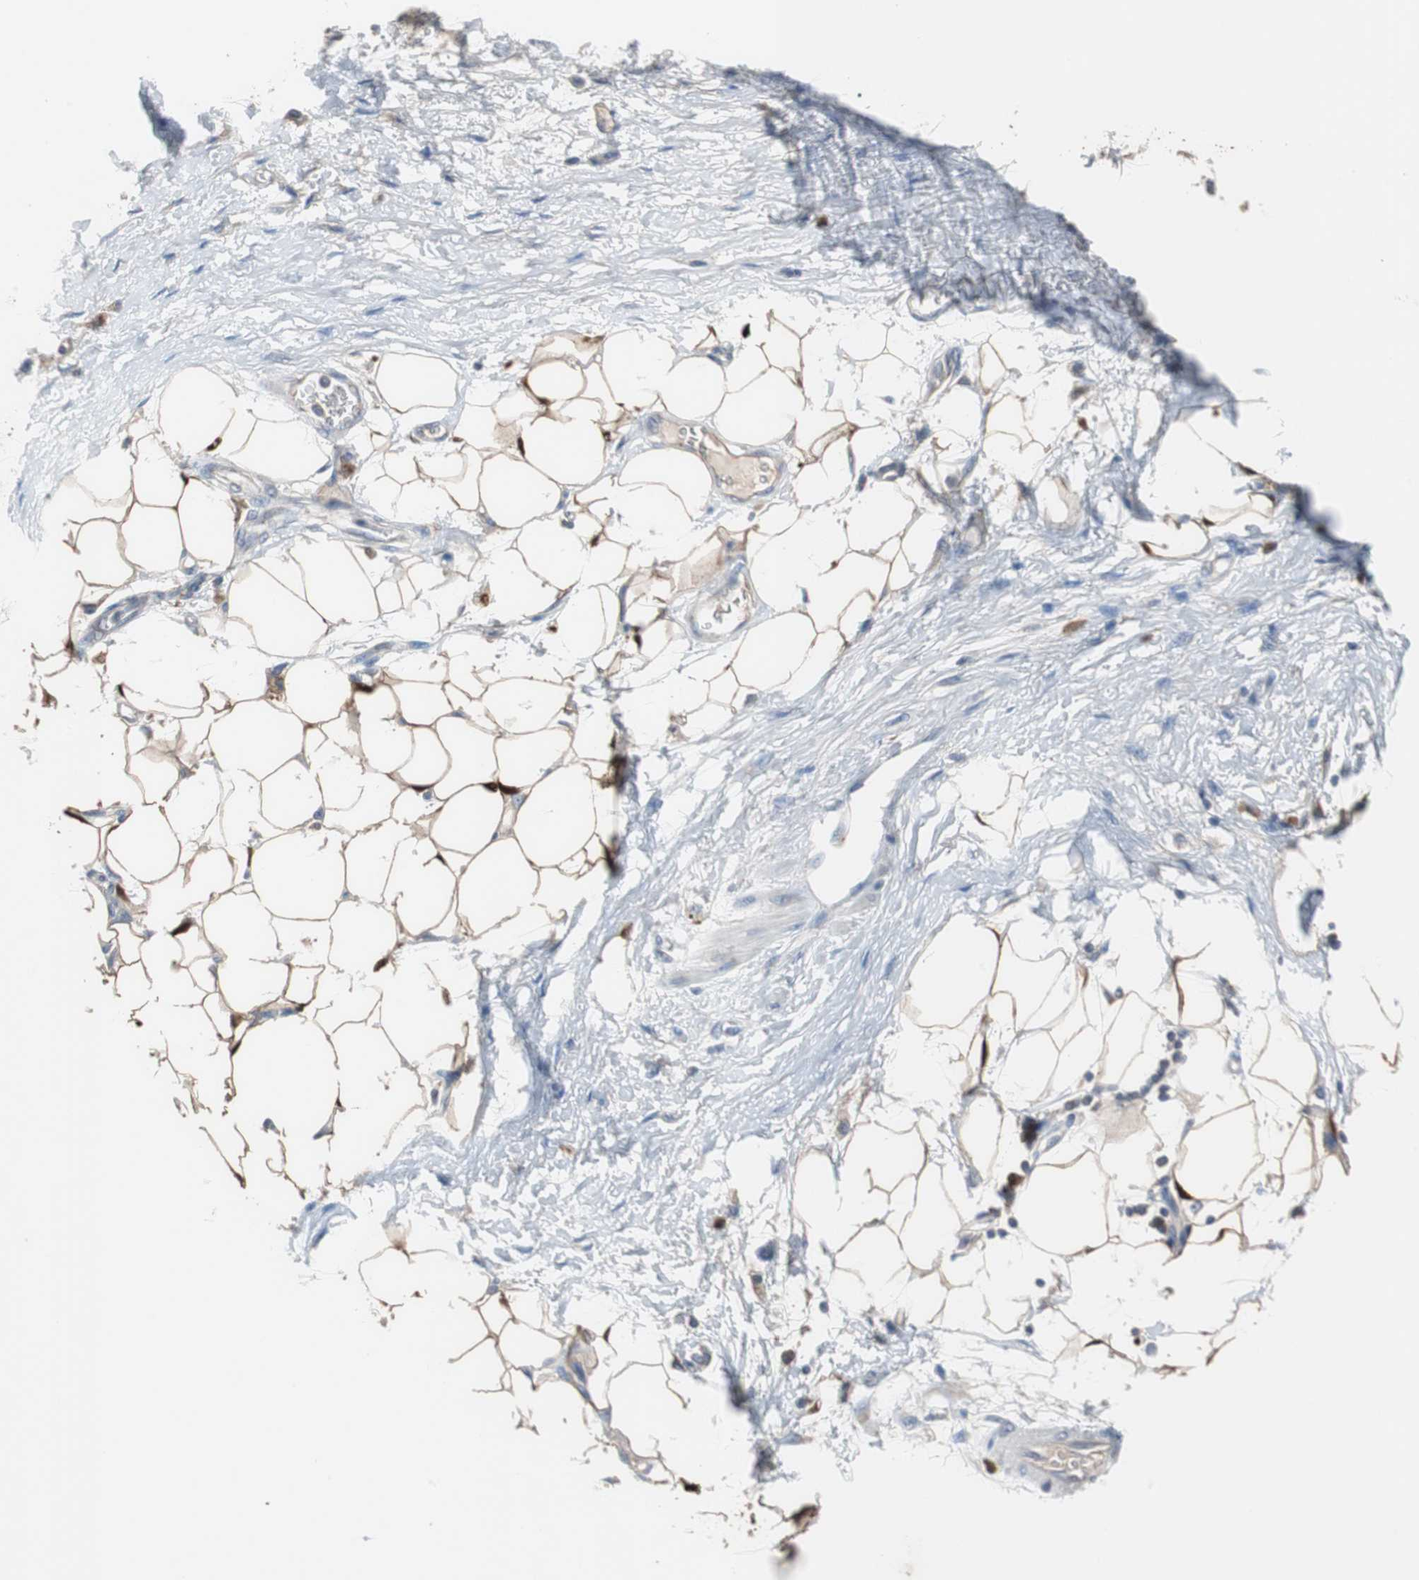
{"staining": {"intensity": "moderate", "quantity": ">75%", "location": "cytoplasmic/membranous"}, "tissue": "adipose tissue", "cell_type": "Adipocytes", "image_type": "normal", "snomed": [{"axis": "morphology", "description": "Normal tissue, NOS"}, {"axis": "morphology", "description": "Urothelial carcinoma, High grade"}, {"axis": "topography", "description": "Vascular tissue"}, {"axis": "topography", "description": "Urinary bladder"}], "caption": "Immunohistochemistry (IHC) staining of unremarkable adipose tissue, which reveals medium levels of moderate cytoplasmic/membranous positivity in approximately >75% of adipocytes indicating moderate cytoplasmic/membranous protein staining. The staining was performed using DAB (3,3'-diaminobenzidine) (brown) for protein detection and nuclei were counterstained in hematoxylin (blue).", "gene": "CALB2", "patient": {"sex": "female", "age": 56}}